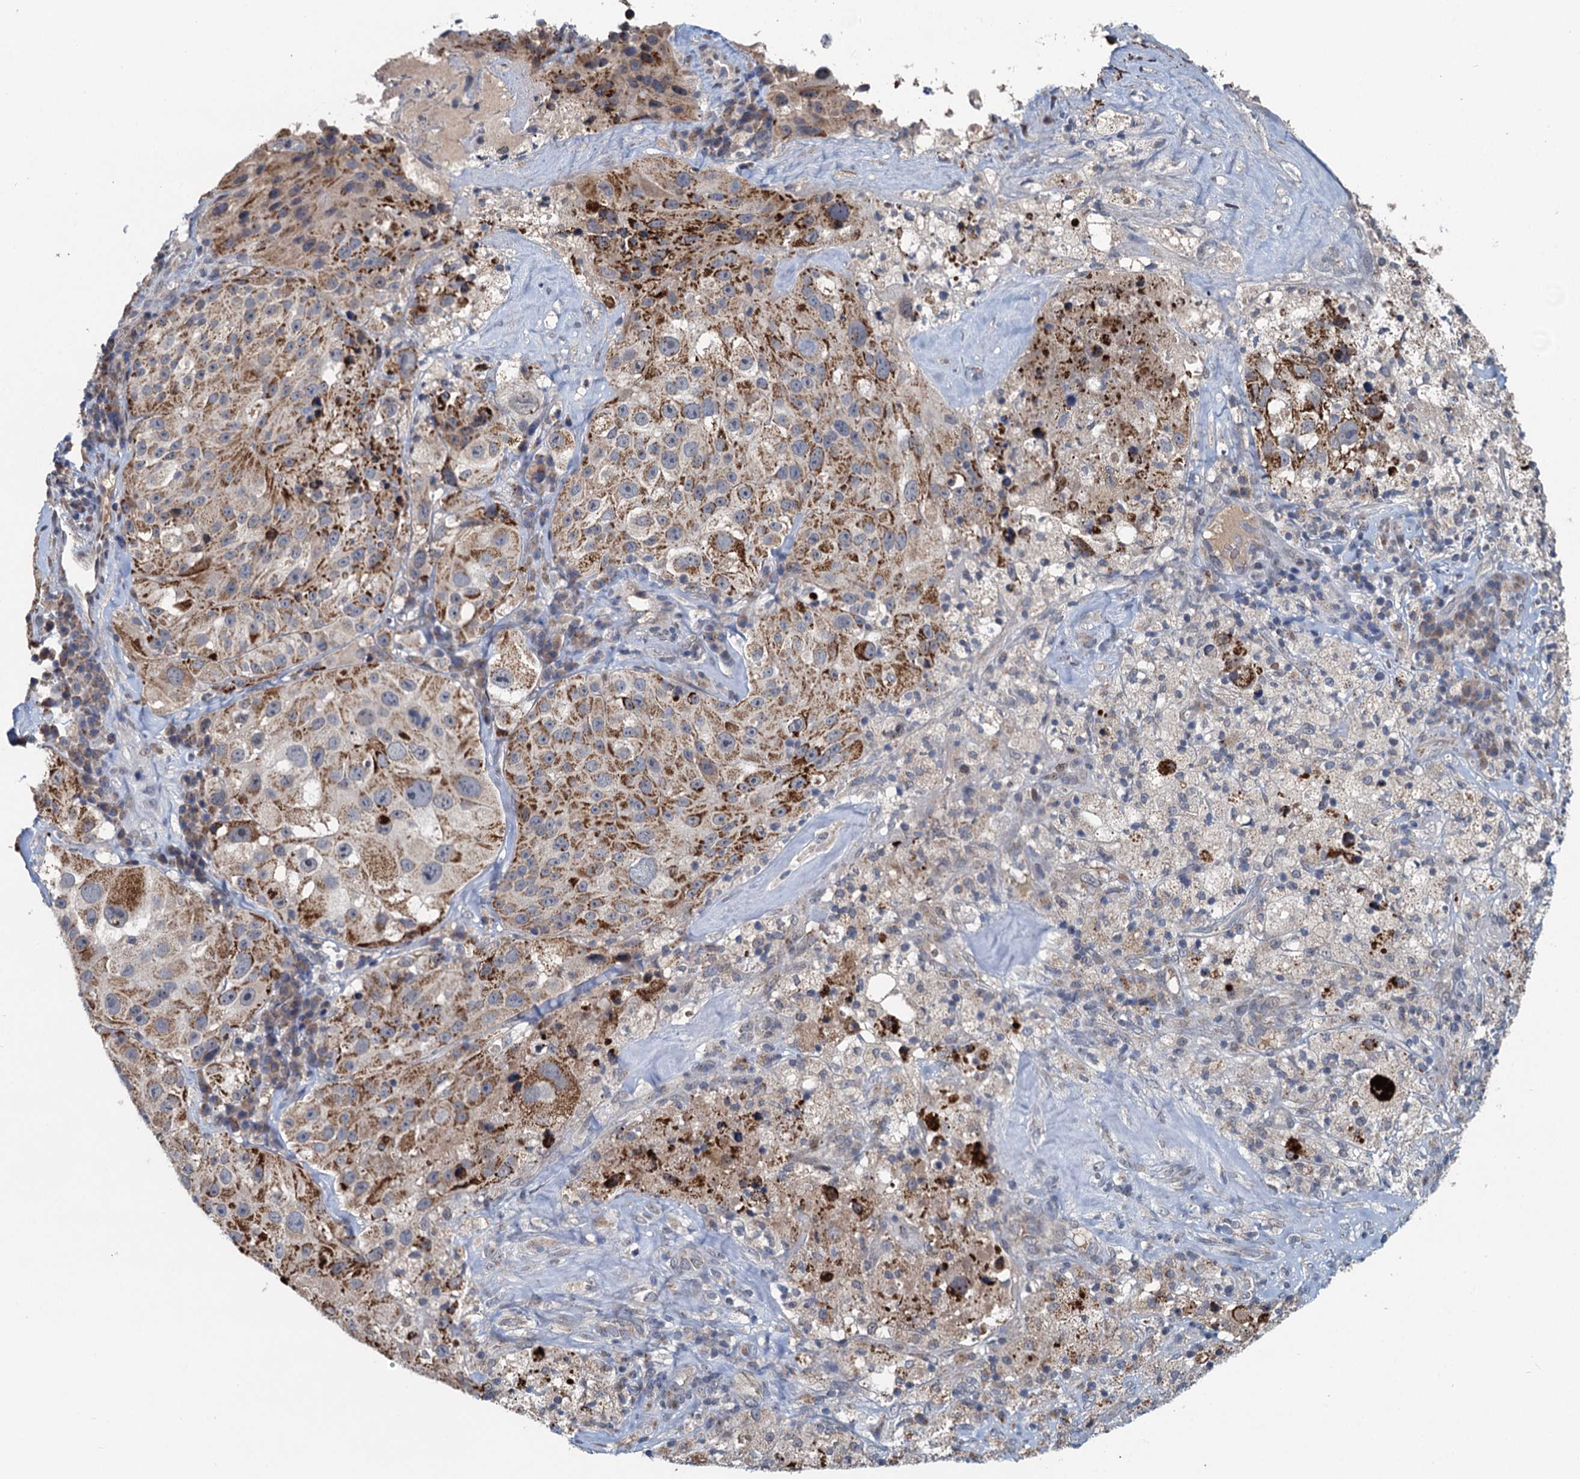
{"staining": {"intensity": "moderate", "quantity": "<25%", "location": "cytoplasmic/membranous"}, "tissue": "melanoma", "cell_type": "Tumor cells", "image_type": "cancer", "snomed": [{"axis": "morphology", "description": "Malignant melanoma, Metastatic site"}, {"axis": "topography", "description": "Lymph node"}], "caption": "Moderate cytoplasmic/membranous protein positivity is present in about <25% of tumor cells in melanoma.", "gene": "RITA1", "patient": {"sex": "male", "age": 62}}